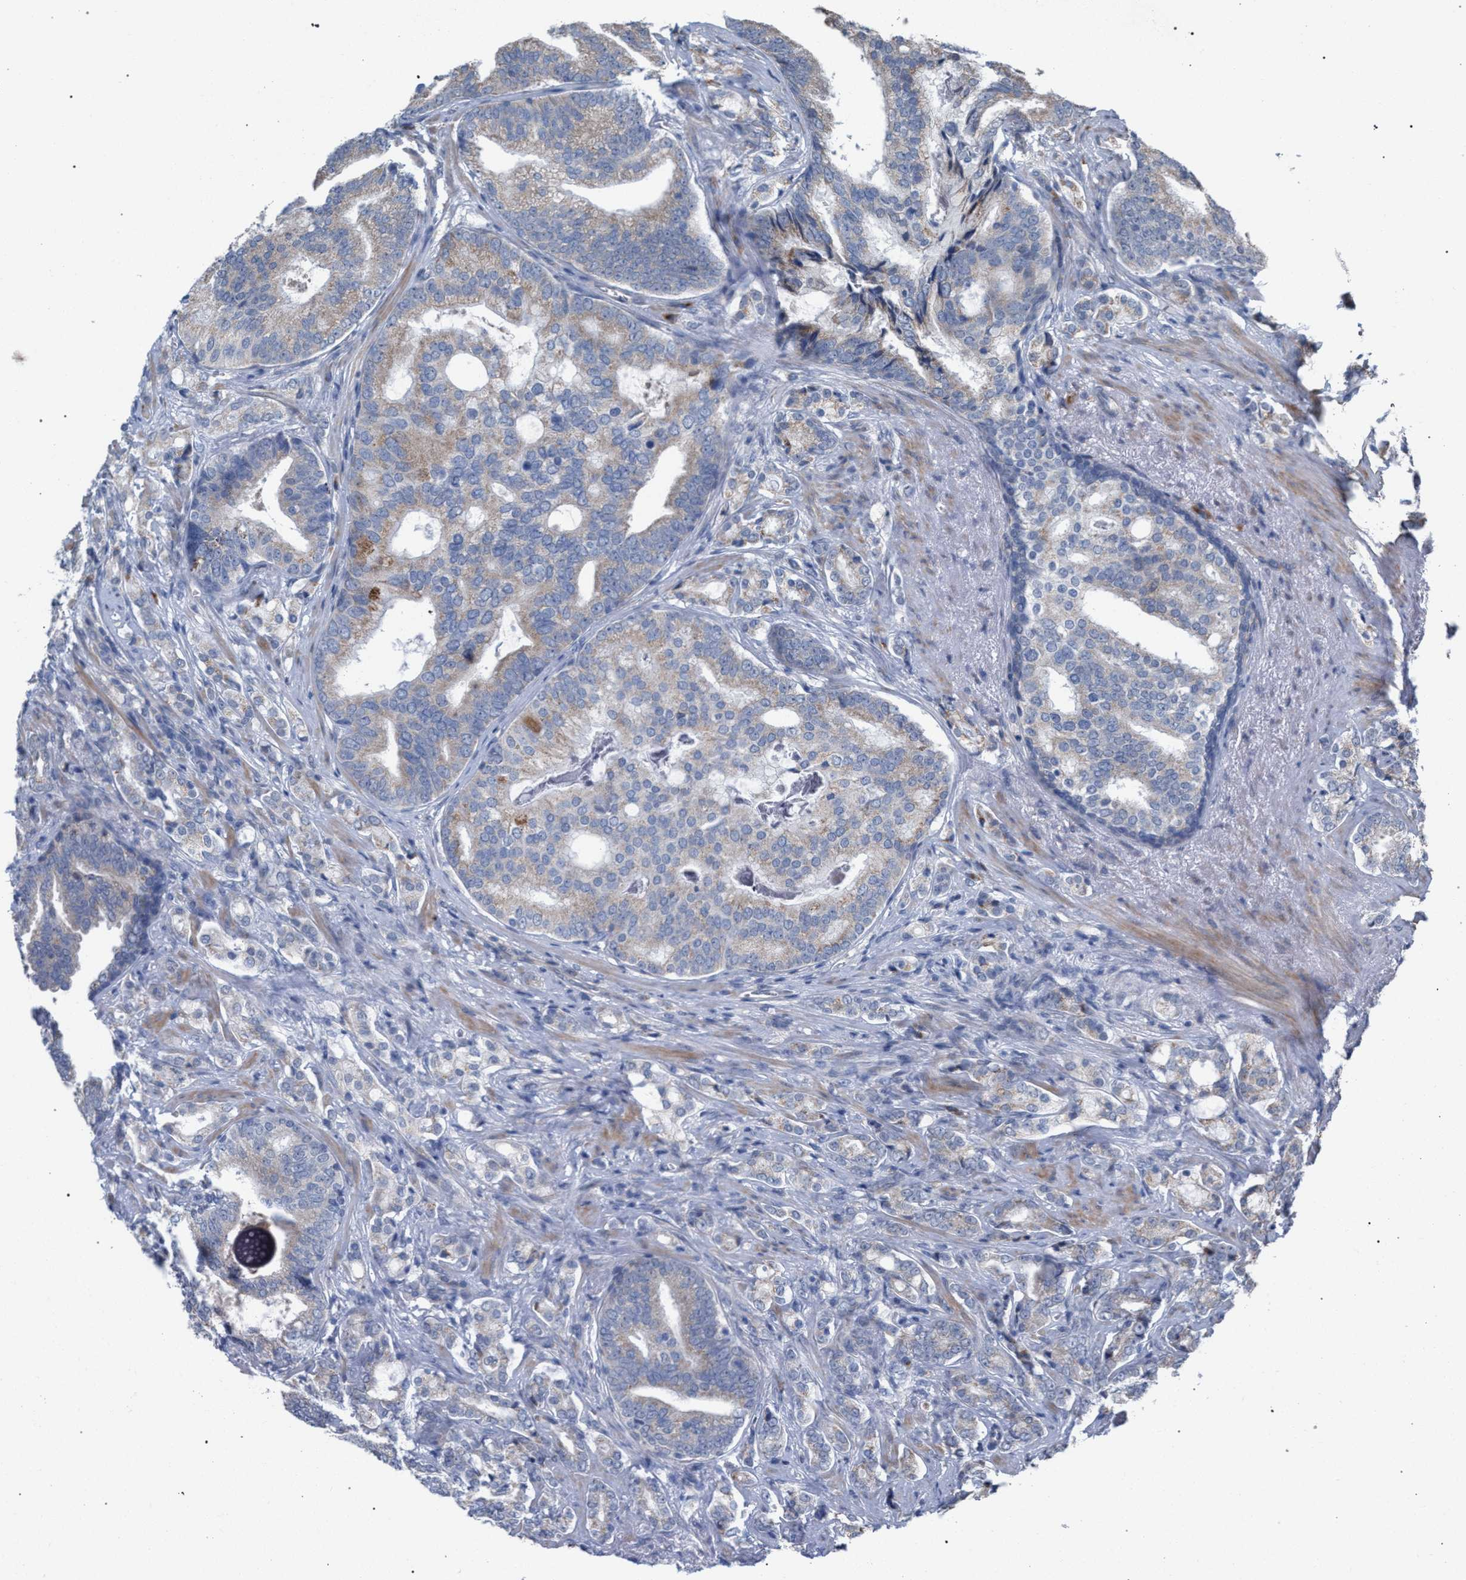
{"staining": {"intensity": "moderate", "quantity": "<25%", "location": "cytoplasmic/membranous"}, "tissue": "prostate cancer", "cell_type": "Tumor cells", "image_type": "cancer", "snomed": [{"axis": "morphology", "description": "Adenocarcinoma, Low grade"}, {"axis": "topography", "description": "Prostate"}], "caption": "Prostate cancer stained for a protein shows moderate cytoplasmic/membranous positivity in tumor cells. (DAB = brown stain, brightfield microscopy at high magnification).", "gene": "RNF135", "patient": {"sex": "male", "age": 58}}